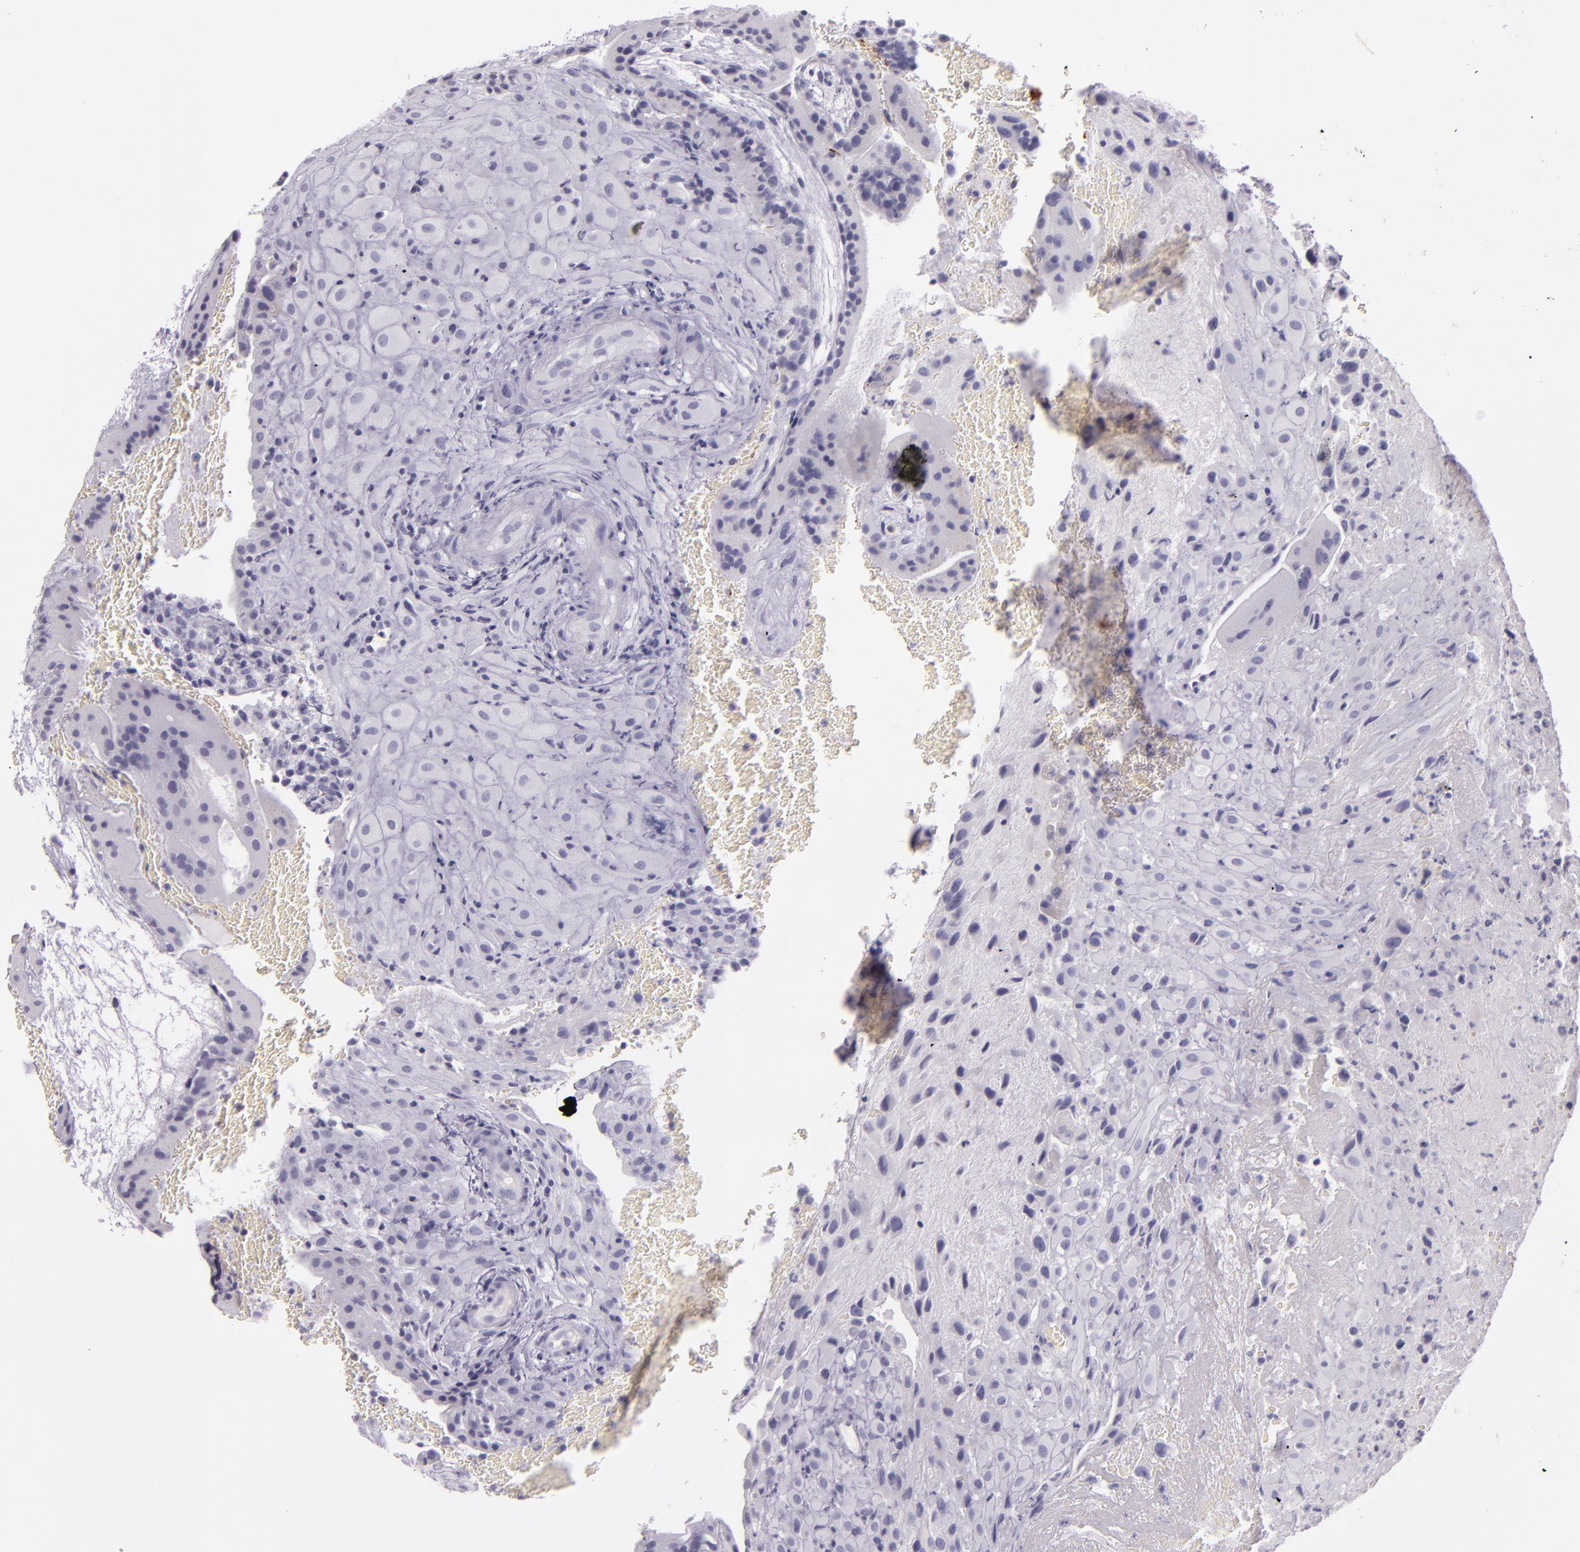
{"staining": {"intensity": "negative", "quantity": "none", "location": "none"}, "tissue": "placenta", "cell_type": "Decidual cells", "image_type": "normal", "snomed": [{"axis": "morphology", "description": "Normal tissue, NOS"}, {"axis": "topography", "description": "Placenta"}], "caption": "Protein analysis of benign placenta displays no significant positivity in decidual cells.", "gene": "INA", "patient": {"sex": "female", "age": 19}}